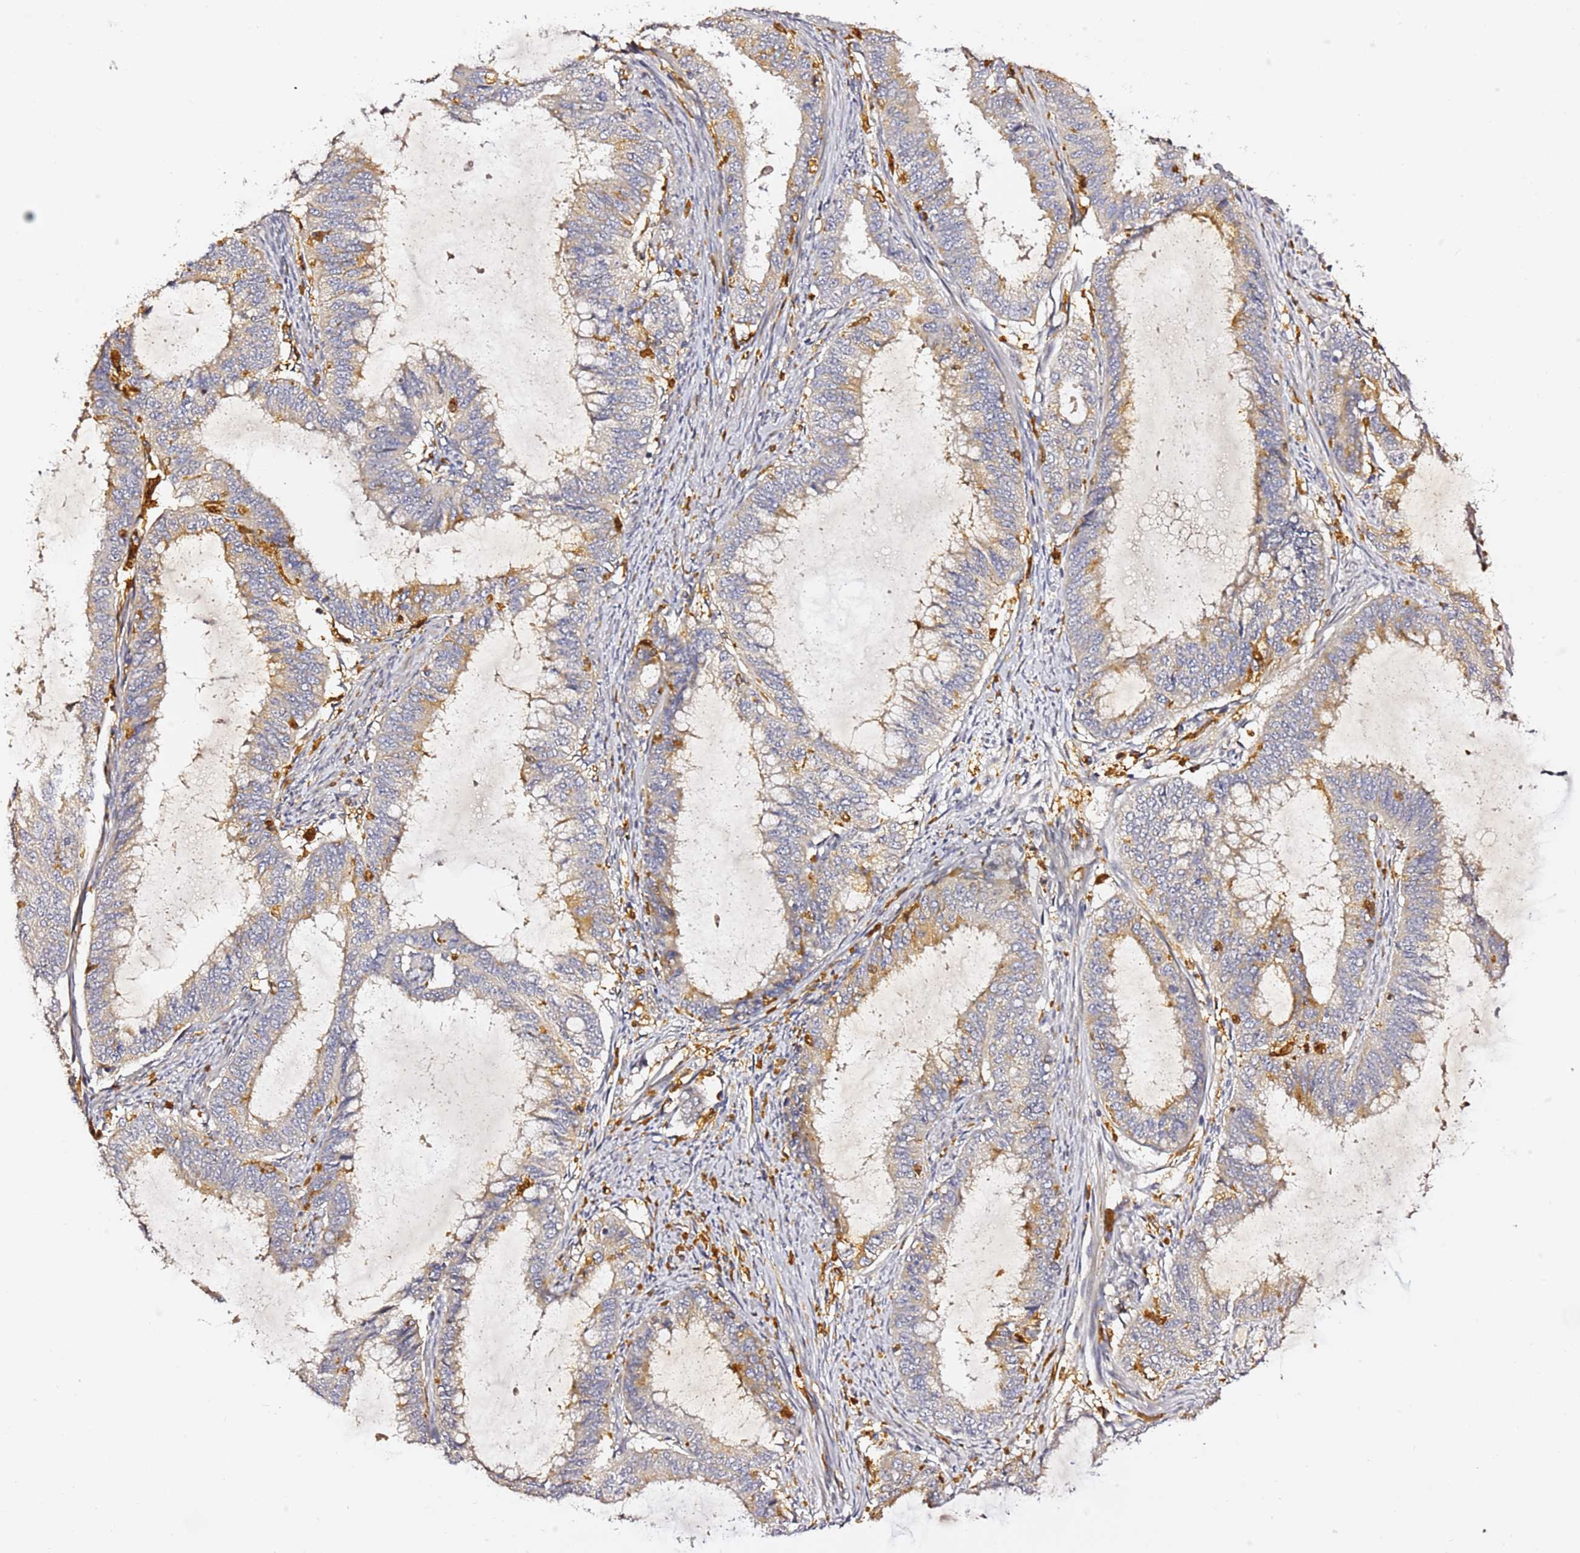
{"staining": {"intensity": "moderate", "quantity": "<25%", "location": "cytoplasmic/membranous"}, "tissue": "endometrial cancer", "cell_type": "Tumor cells", "image_type": "cancer", "snomed": [{"axis": "morphology", "description": "Adenocarcinoma, NOS"}, {"axis": "topography", "description": "Endometrium"}], "caption": "Protein staining by immunohistochemistry (IHC) demonstrates moderate cytoplasmic/membranous expression in approximately <25% of tumor cells in adenocarcinoma (endometrial). The protein is stained brown, and the nuclei are stained in blue (DAB (3,3'-diaminobenzidine) IHC with brightfield microscopy, high magnification).", "gene": "IL4I1", "patient": {"sex": "female", "age": 51}}